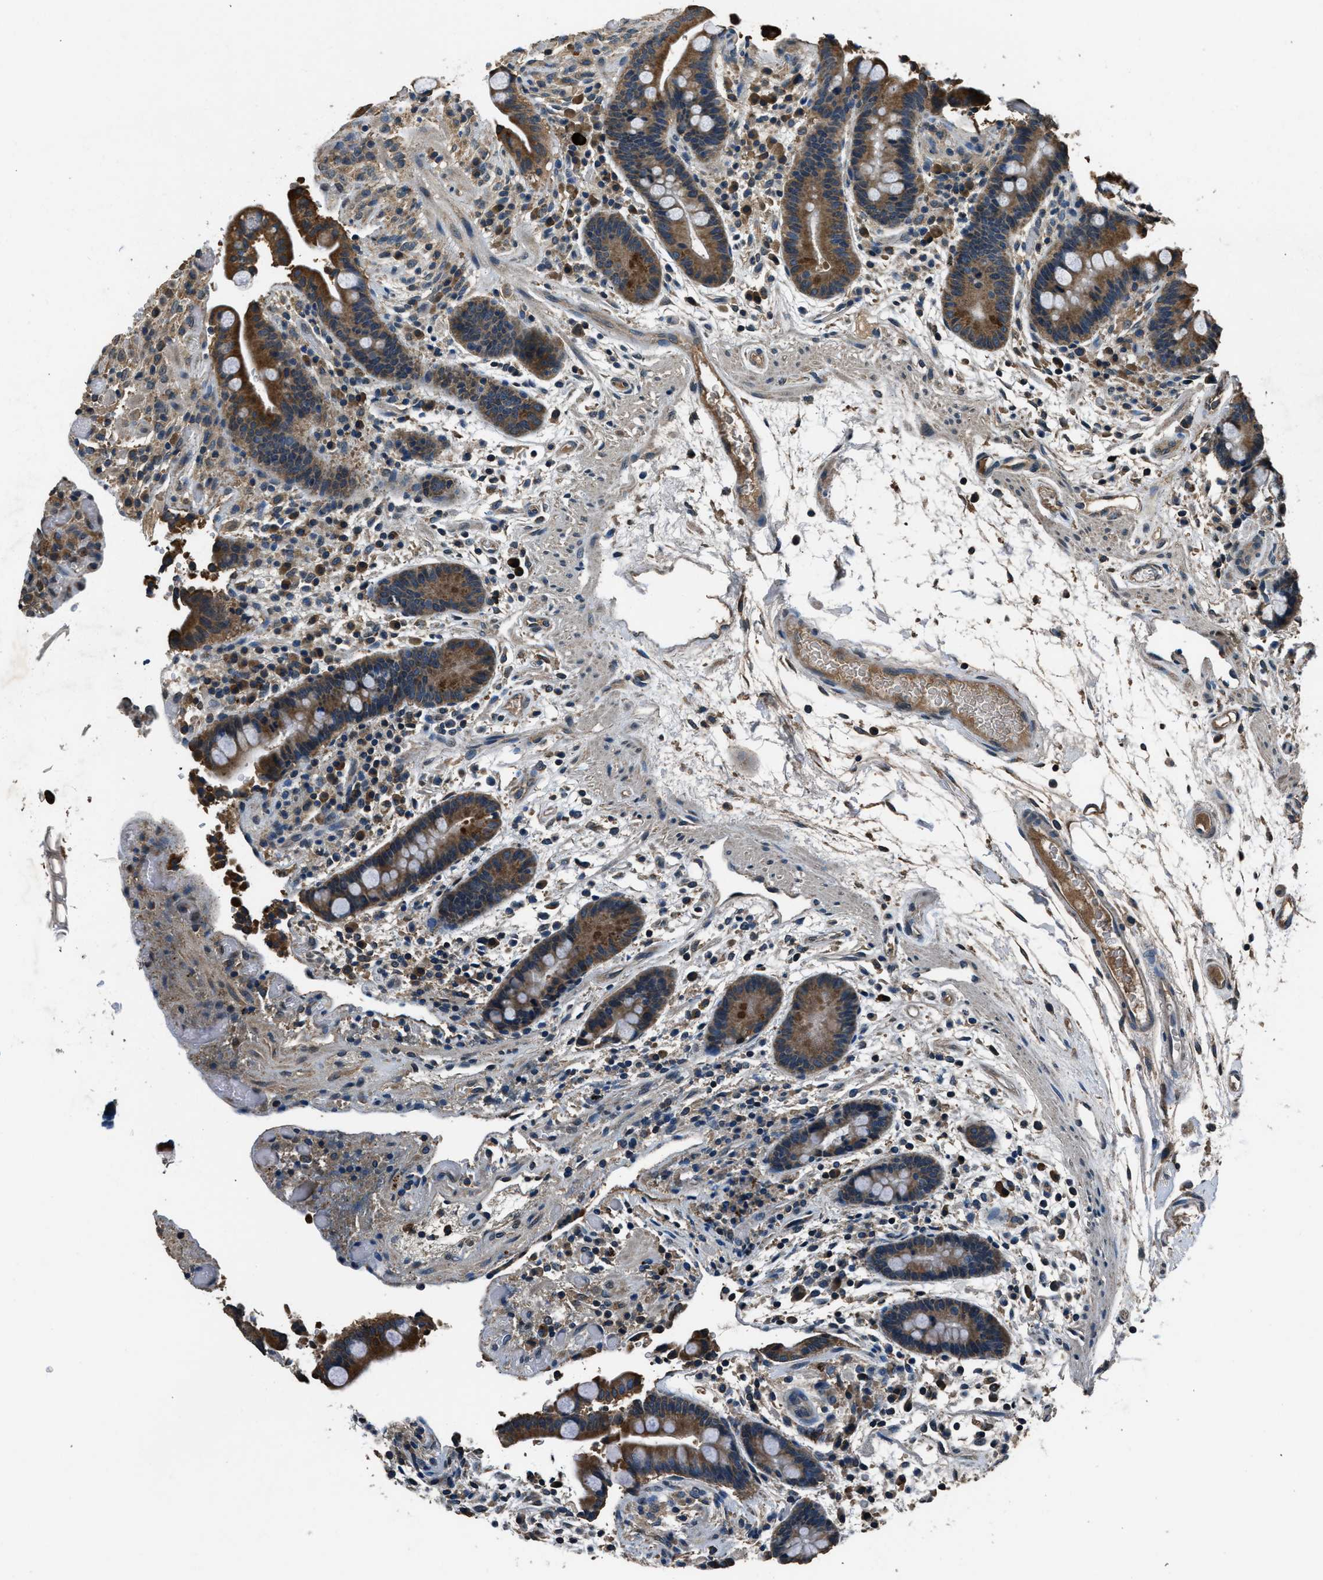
{"staining": {"intensity": "moderate", "quantity": ">75%", "location": "cytoplasmic/membranous"}, "tissue": "colon", "cell_type": "Endothelial cells", "image_type": "normal", "snomed": [{"axis": "morphology", "description": "Normal tissue, NOS"}, {"axis": "topography", "description": "Colon"}], "caption": "Immunohistochemical staining of normal human colon exhibits moderate cytoplasmic/membranous protein staining in approximately >75% of endothelial cells.", "gene": "SALL3", "patient": {"sex": "male", "age": 73}}